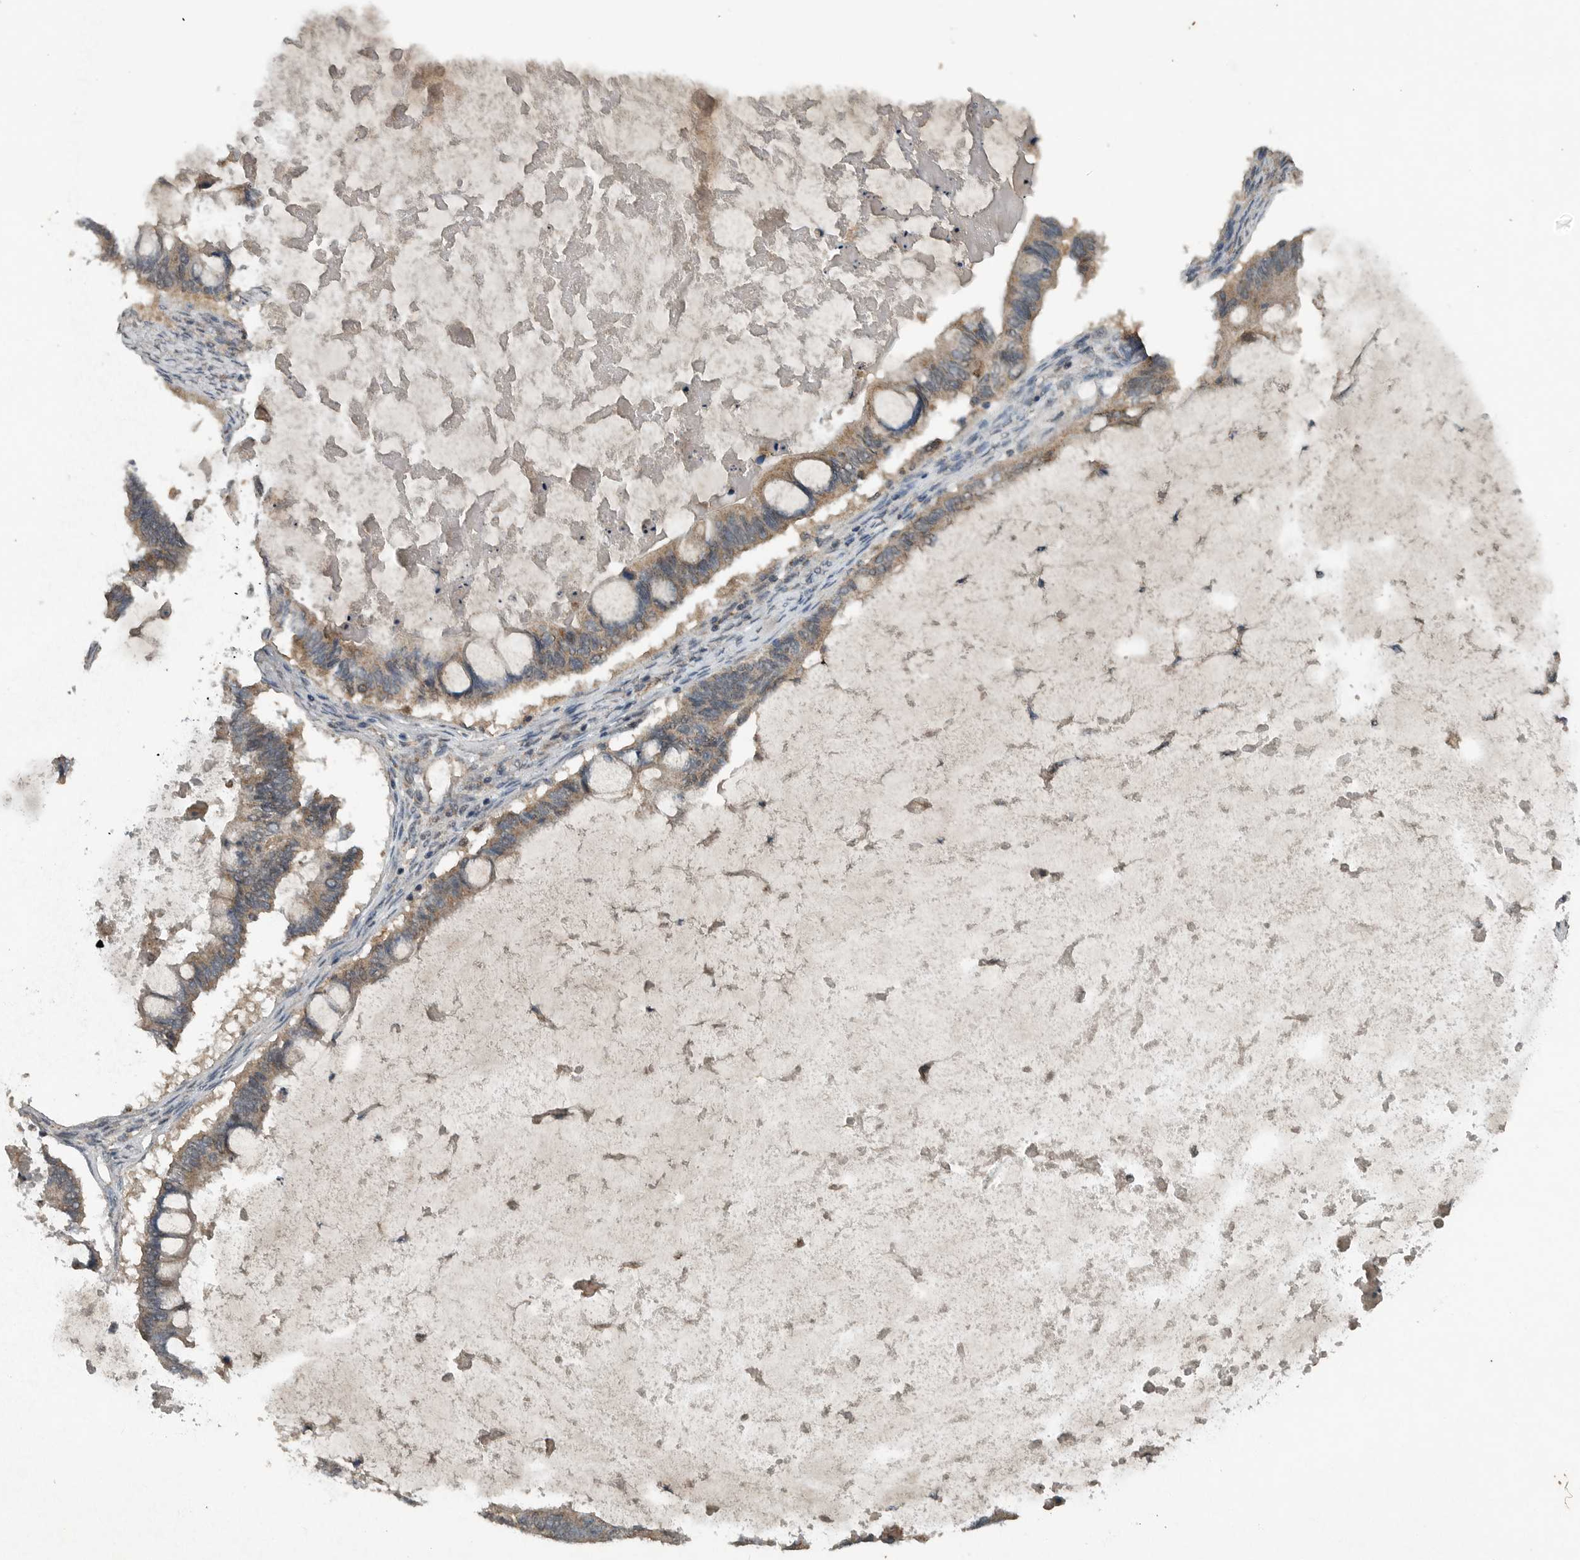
{"staining": {"intensity": "weak", "quantity": ">75%", "location": "cytoplasmic/membranous"}, "tissue": "ovarian cancer", "cell_type": "Tumor cells", "image_type": "cancer", "snomed": [{"axis": "morphology", "description": "Cystadenocarcinoma, mucinous, NOS"}, {"axis": "topography", "description": "Ovary"}], "caption": "Human mucinous cystadenocarcinoma (ovarian) stained for a protein (brown) demonstrates weak cytoplasmic/membranous positive expression in approximately >75% of tumor cells.", "gene": "IL6ST", "patient": {"sex": "female", "age": 61}}